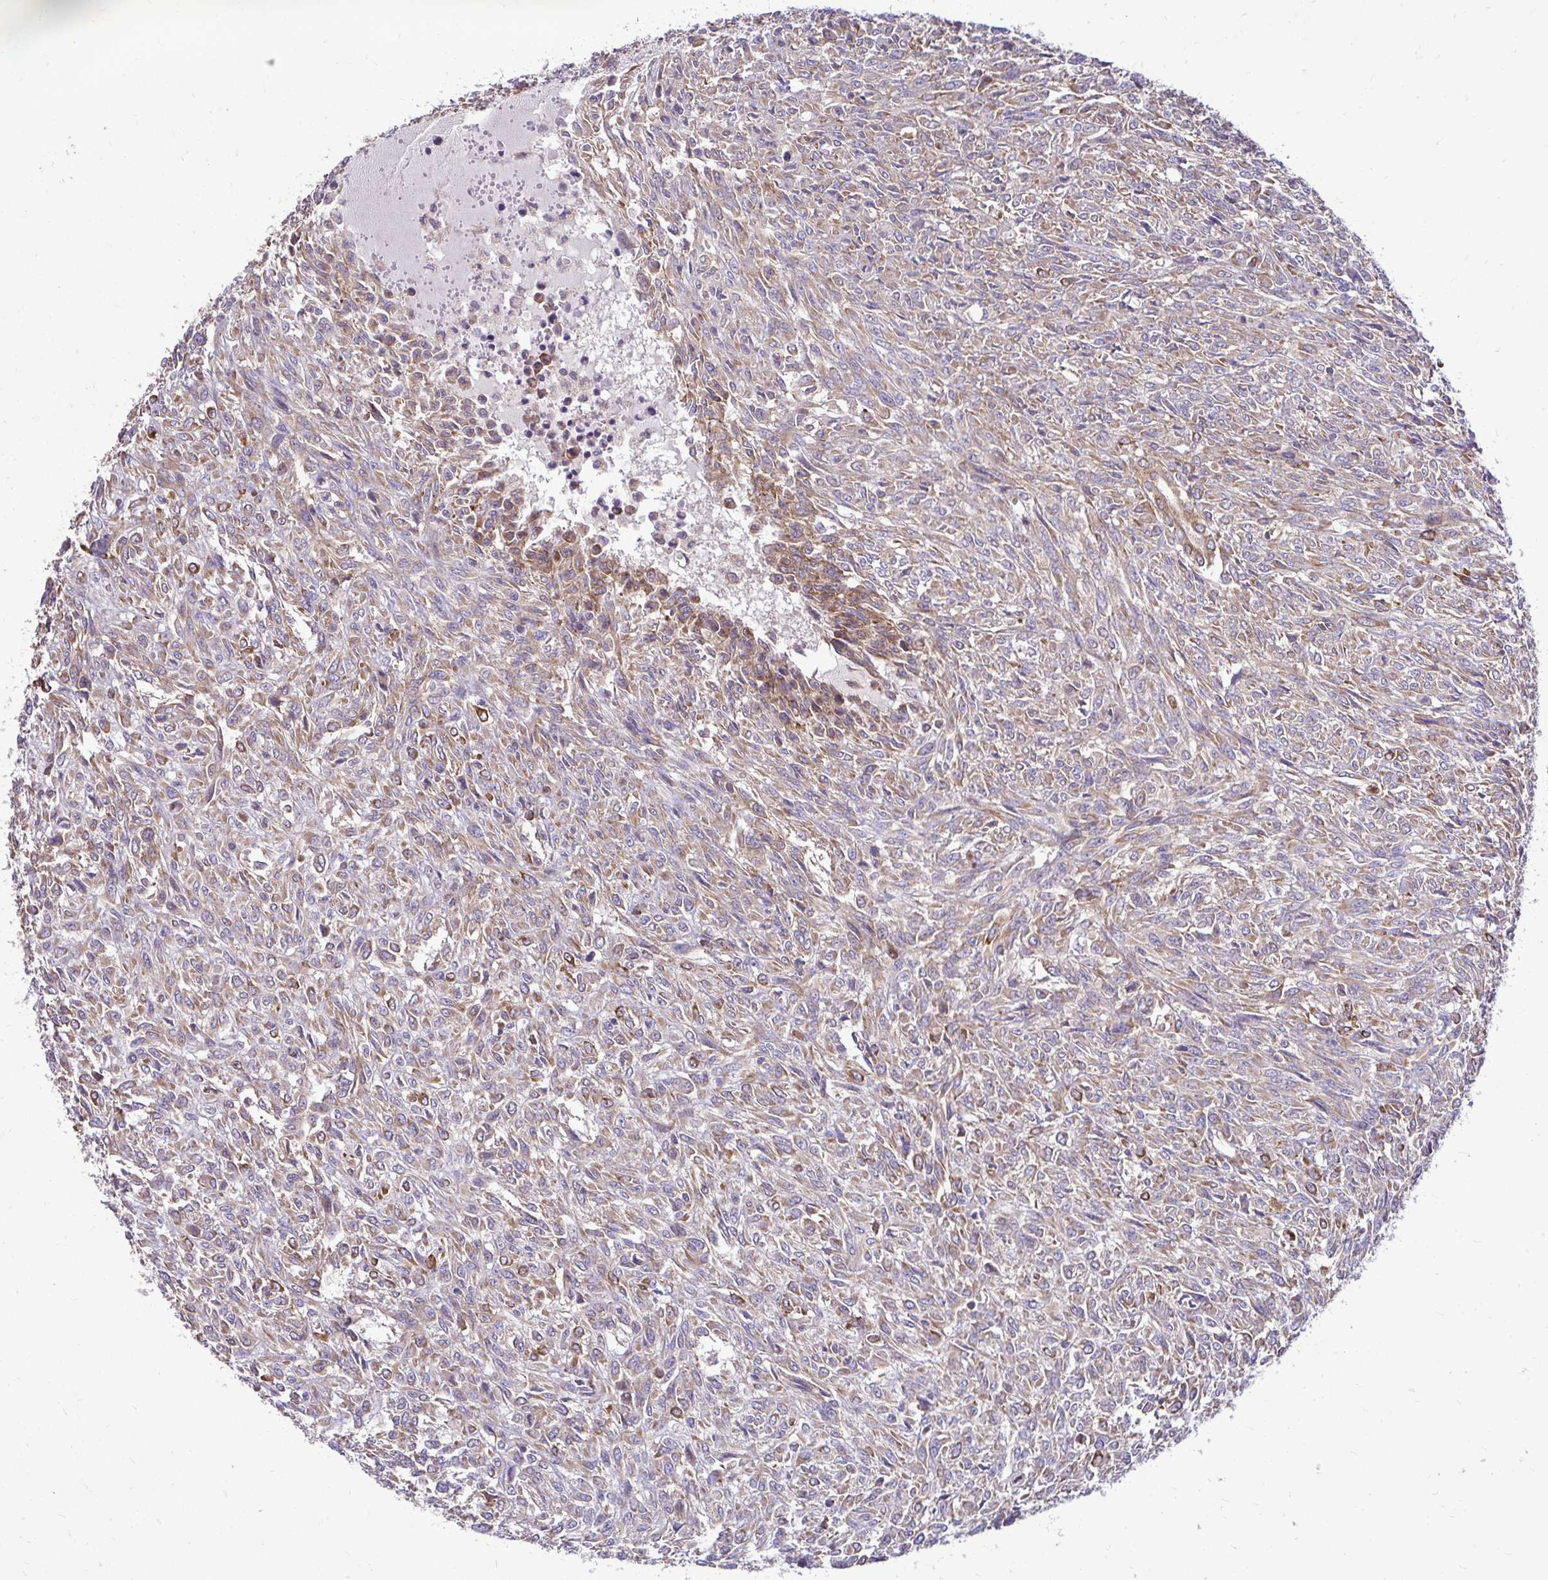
{"staining": {"intensity": "moderate", "quantity": "25%-75%", "location": "cytoplasmic/membranous"}, "tissue": "renal cancer", "cell_type": "Tumor cells", "image_type": "cancer", "snomed": [{"axis": "morphology", "description": "Adenocarcinoma, NOS"}, {"axis": "topography", "description": "Kidney"}], "caption": "Renal cancer (adenocarcinoma) stained with a protein marker displays moderate staining in tumor cells.", "gene": "FMR1", "patient": {"sex": "male", "age": 58}}